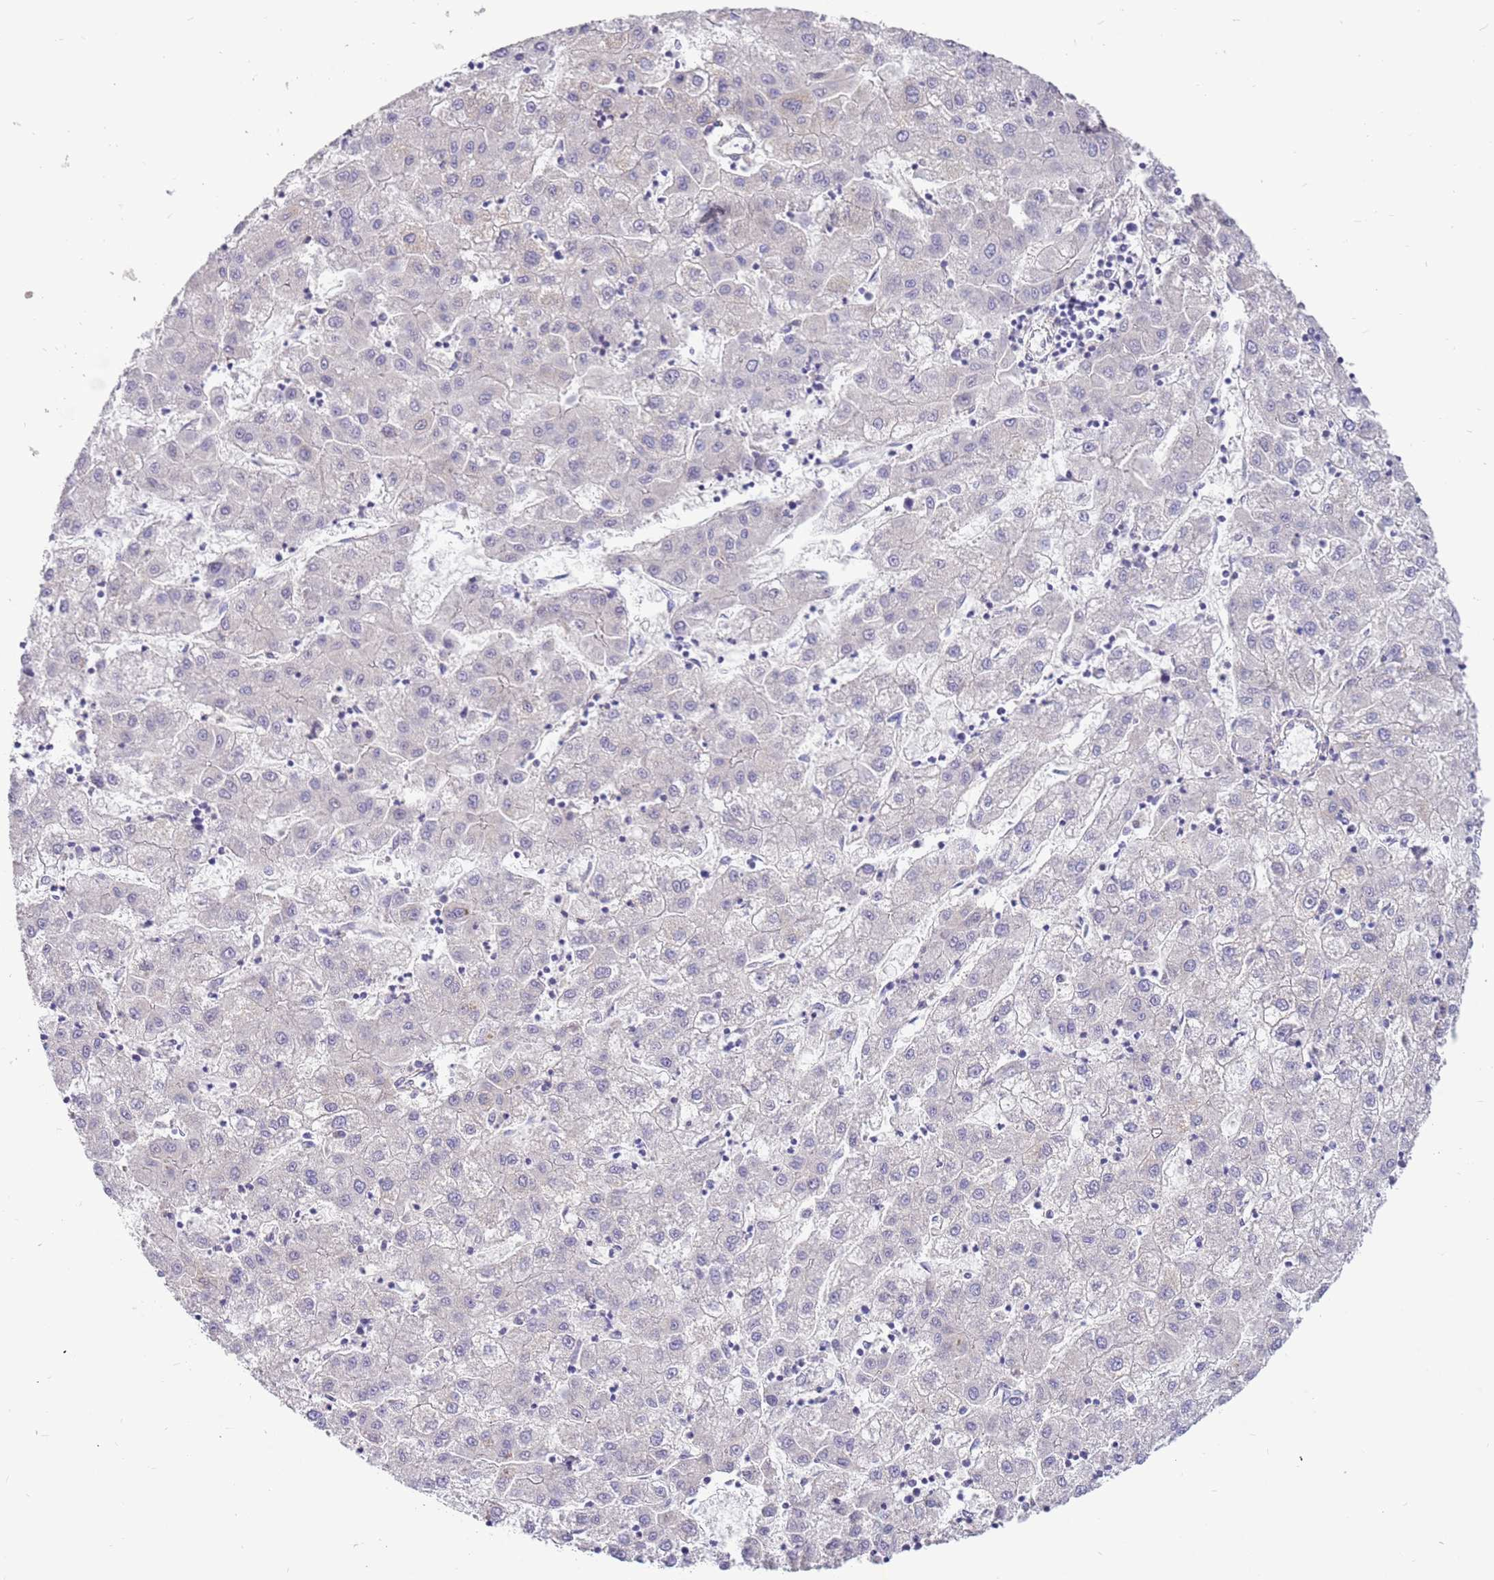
{"staining": {"intensity": "negative", "quantity": "none", "location": "none"}, "tissue": "liver cancer", "cell_type": "Tumor cells", "image_type": "cancer", "snomed": [{"axis": "morphology", "description": "Carcinoma, Hepatocellular, NOS"}, {"axis": "topography", "description": "Liver"}], "caption": "Photomicrograph shows no significant protein positivity in tumor cells of liver cancer (hepatocellular carcinoma). (IHC, brightfield microscopy, high magnification).", "gene": "SERINC3", "patient": {"sex": "male", "age": 72}}